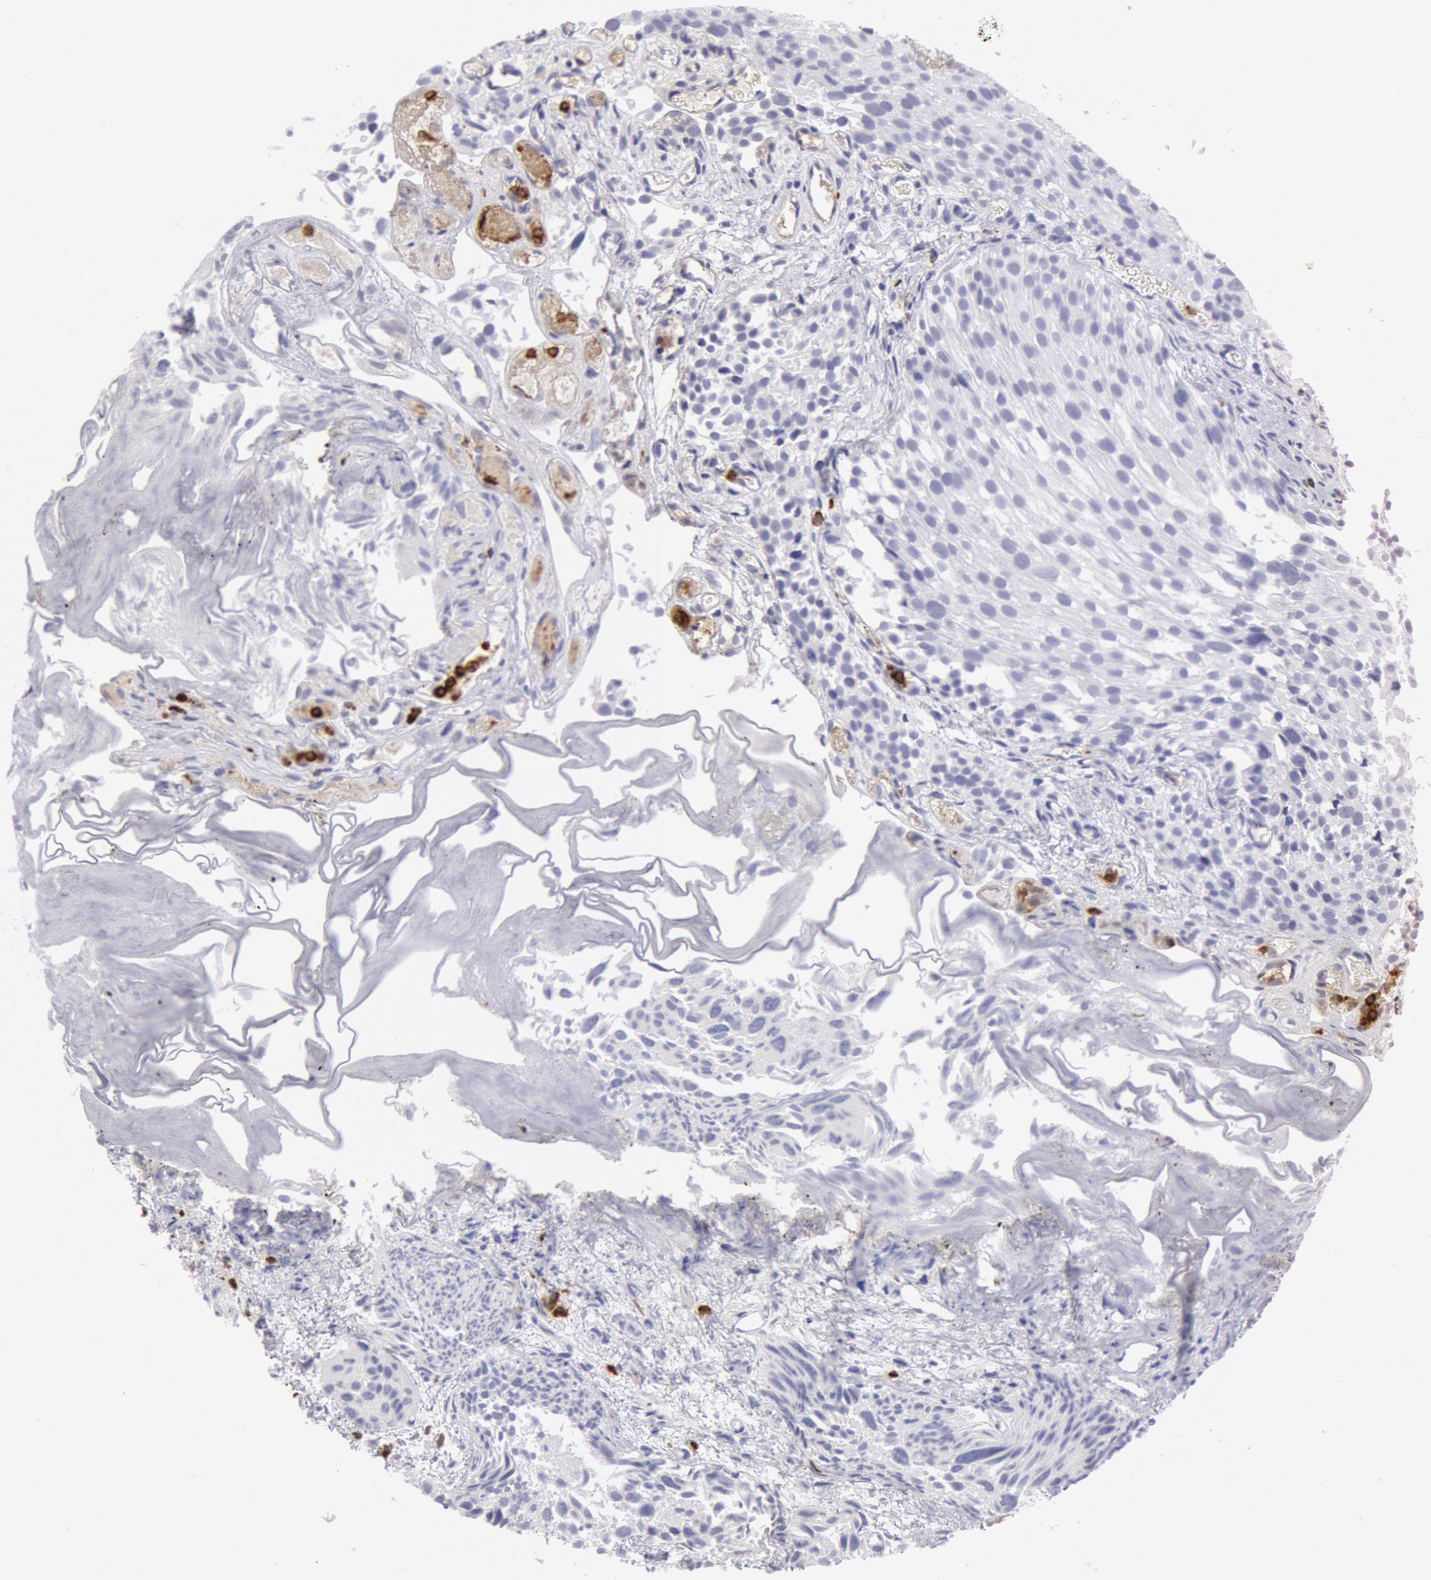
{"staining": {"intensity": "negative", "quantity": "none", "location": "none"}, "tissue": "urothelial cancer", "cell_type": "Tumor cells", "image_type": "cancer", "snomed": [{"axis": "morphology", "description": "Urothelial carcinoma, High grade"}, {"axis": "topography", "description": "Urinary bladder"}], "caption": "IHC histopathology image of human urothelial cancer stained for a protein (brown), which demonstrates no staining in tumor cells.", "gene": "FCN1", "patient": {"sex": "female", "age": 78}}